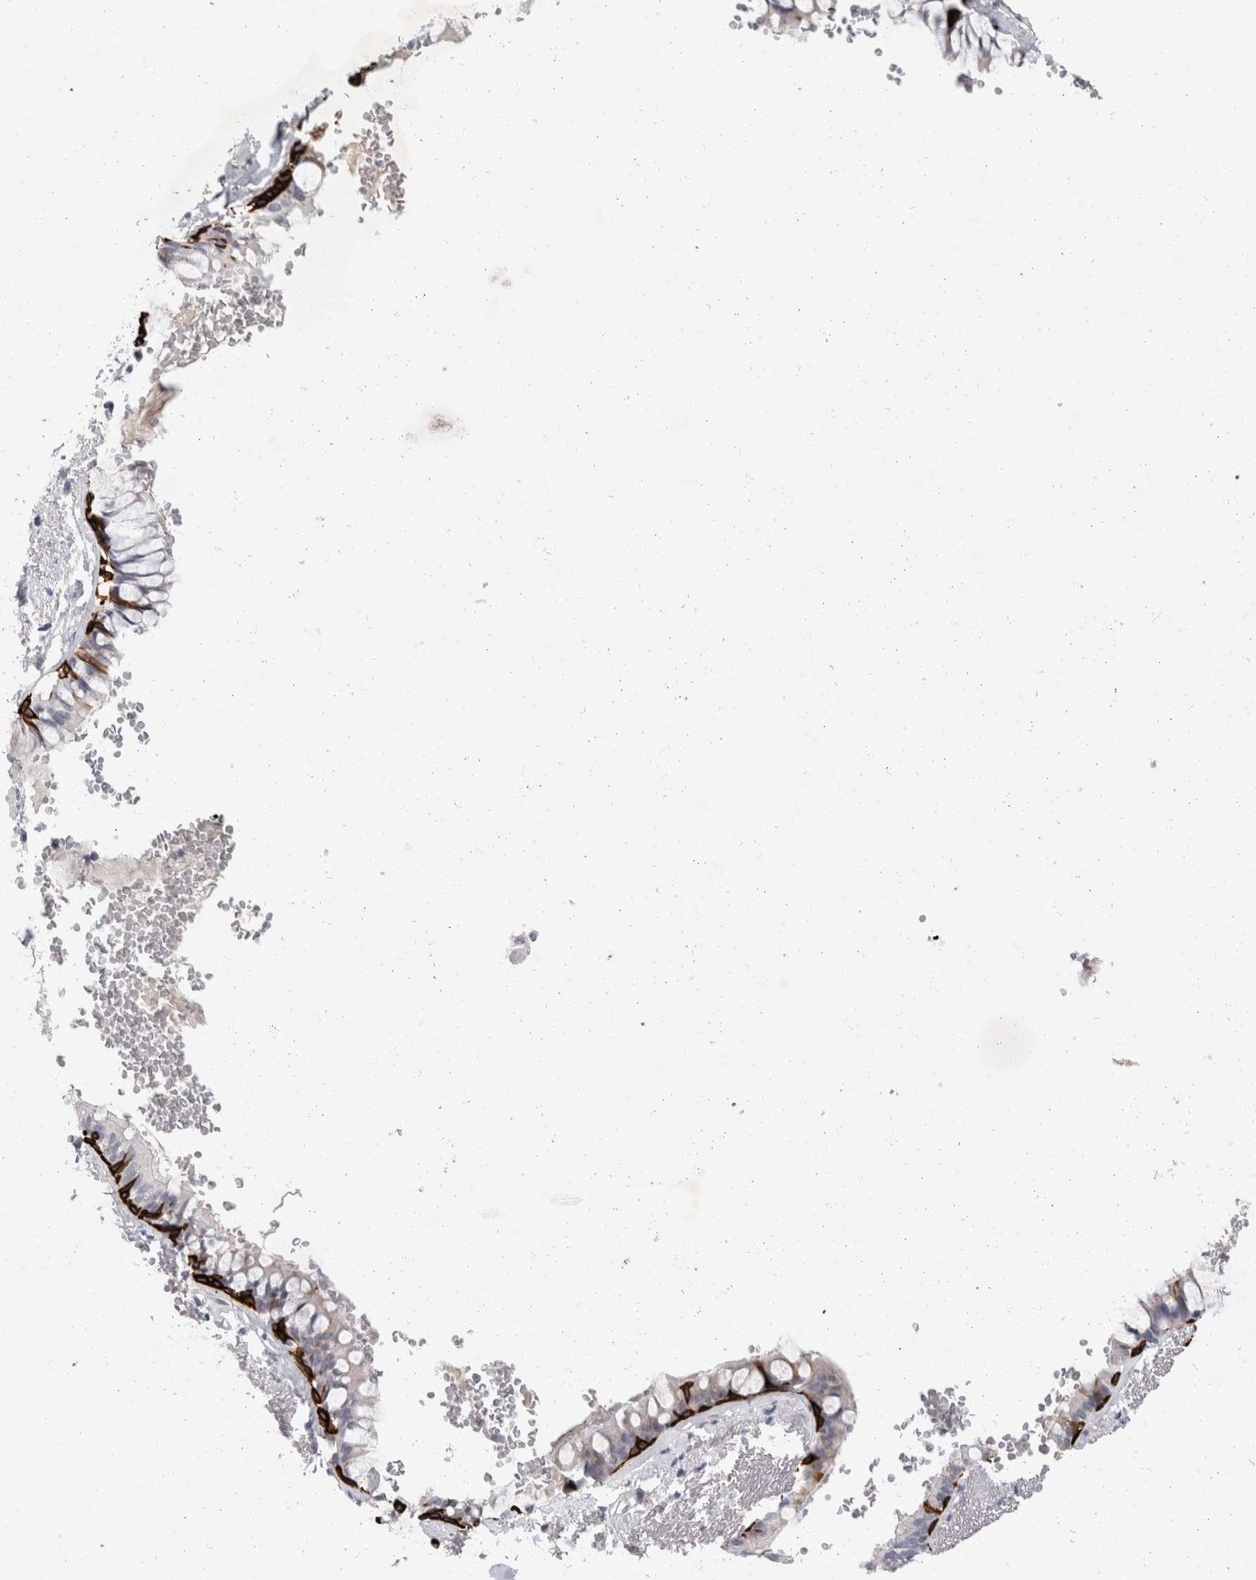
{"staining": {"intensity": "negative", "quantity": "none", "location": "none"}, "tissue": "adipose tissue", "cell_type": "Adipocytes", "image_type": "normal", "snomed": [{"axis": "morphology", "description": "Normal tissue, NOS"}, {"axis": "topography", "description": "Cartilage tissue"}, {"axis": "topography", "description": "Bronchus"}], "caption": "IHC of benign adipose tissue displays no staining in adipocytes.", "gene": "GAA", "patient": {"sex": "female", "age": 73}}